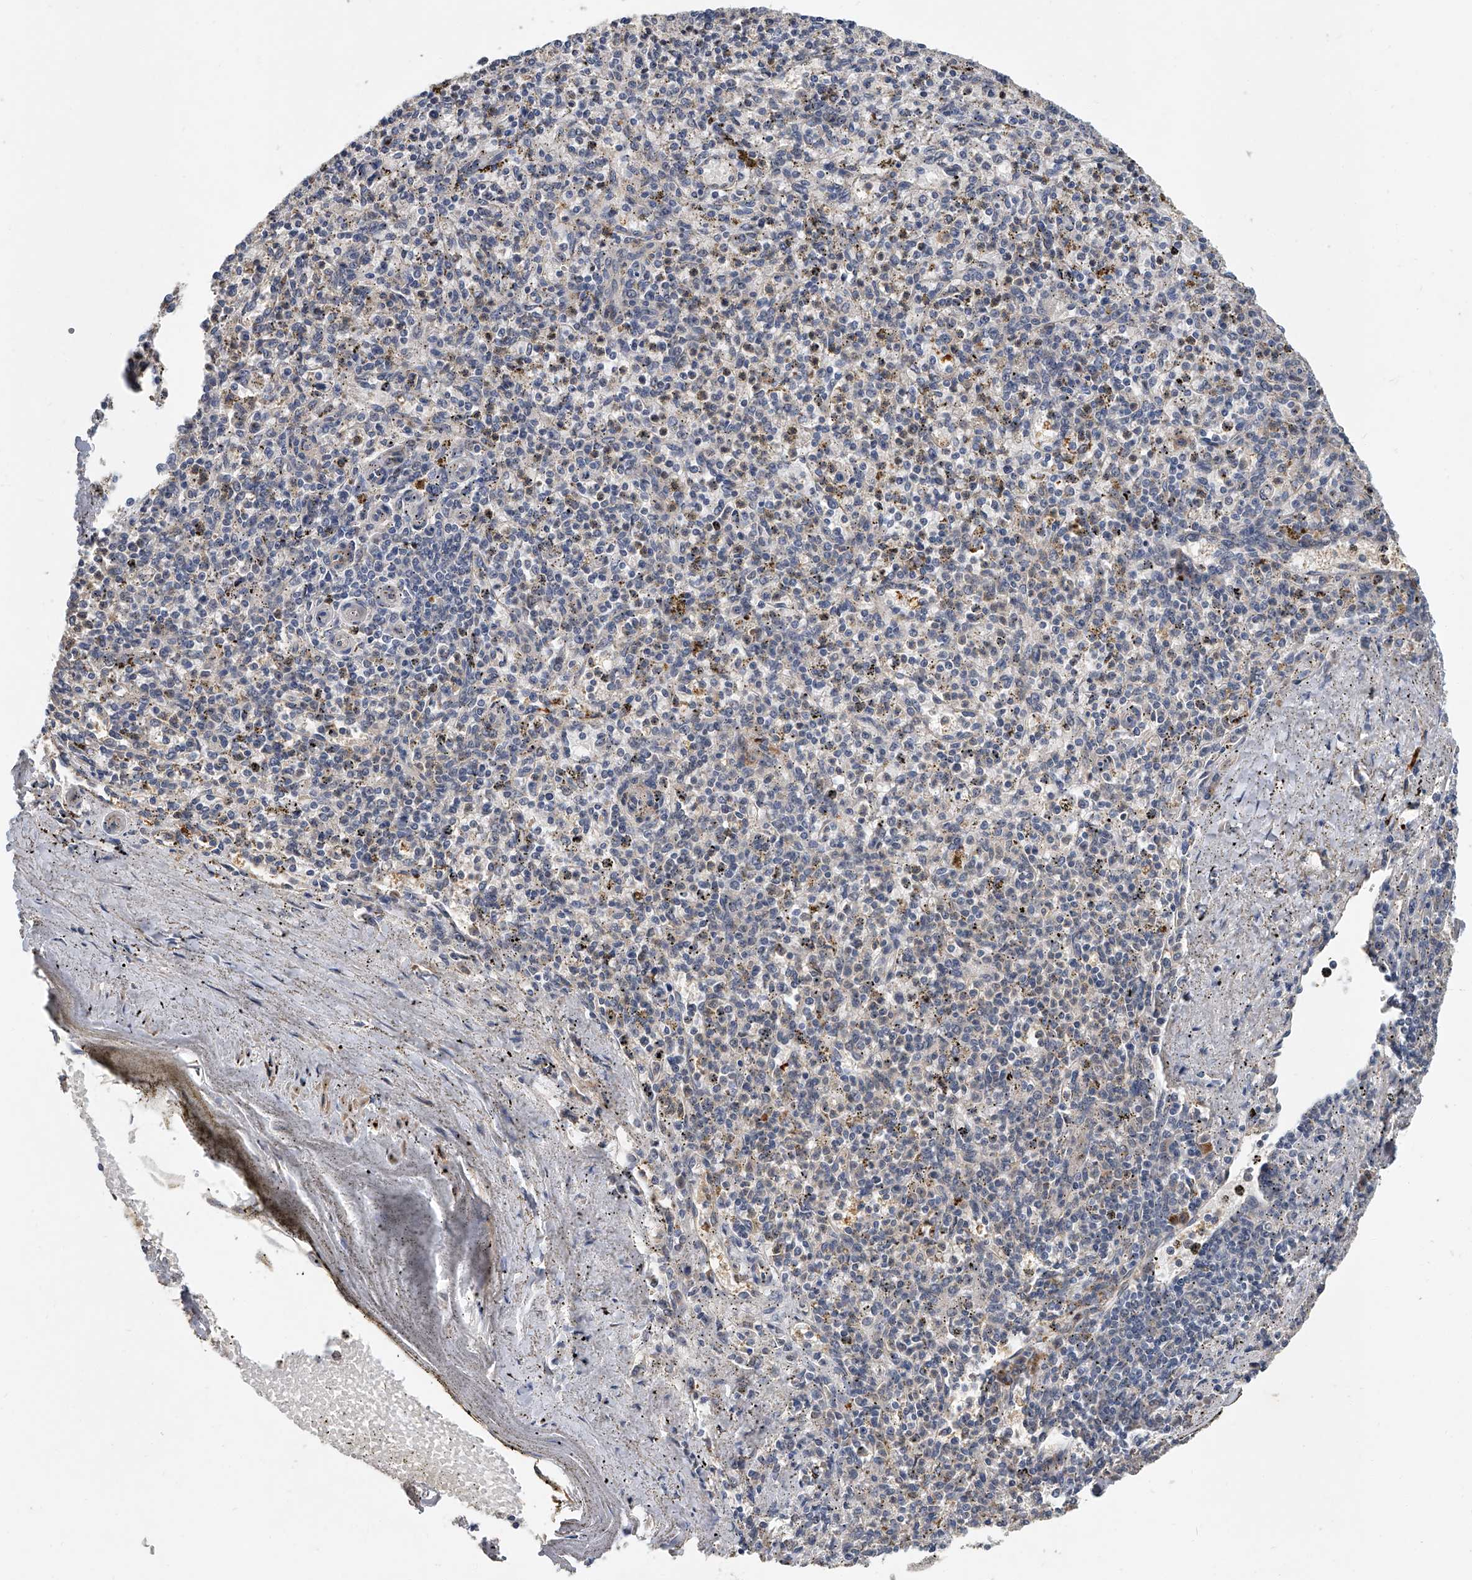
{"staining": {"intensity": "weak", "quantity": "<25%", "location": "cytoplasmic/membranous"}, "tissue": "spleen", "cell_type": "Cells in red pulp", "image_type": "normal", "snomed": [{"axis": "morphology", "description": "Normal tissue, NOS"}, {"axis": "topography", "description": "Spleen"}], "caption": "The micrograph exhibits no significant positivity in cells in red pulp of spleen. (DAB immunohistochemistry with hematoxylin counter stain).", "gene": "JAG2", "patient": {"sex": "male", "age": 72}}